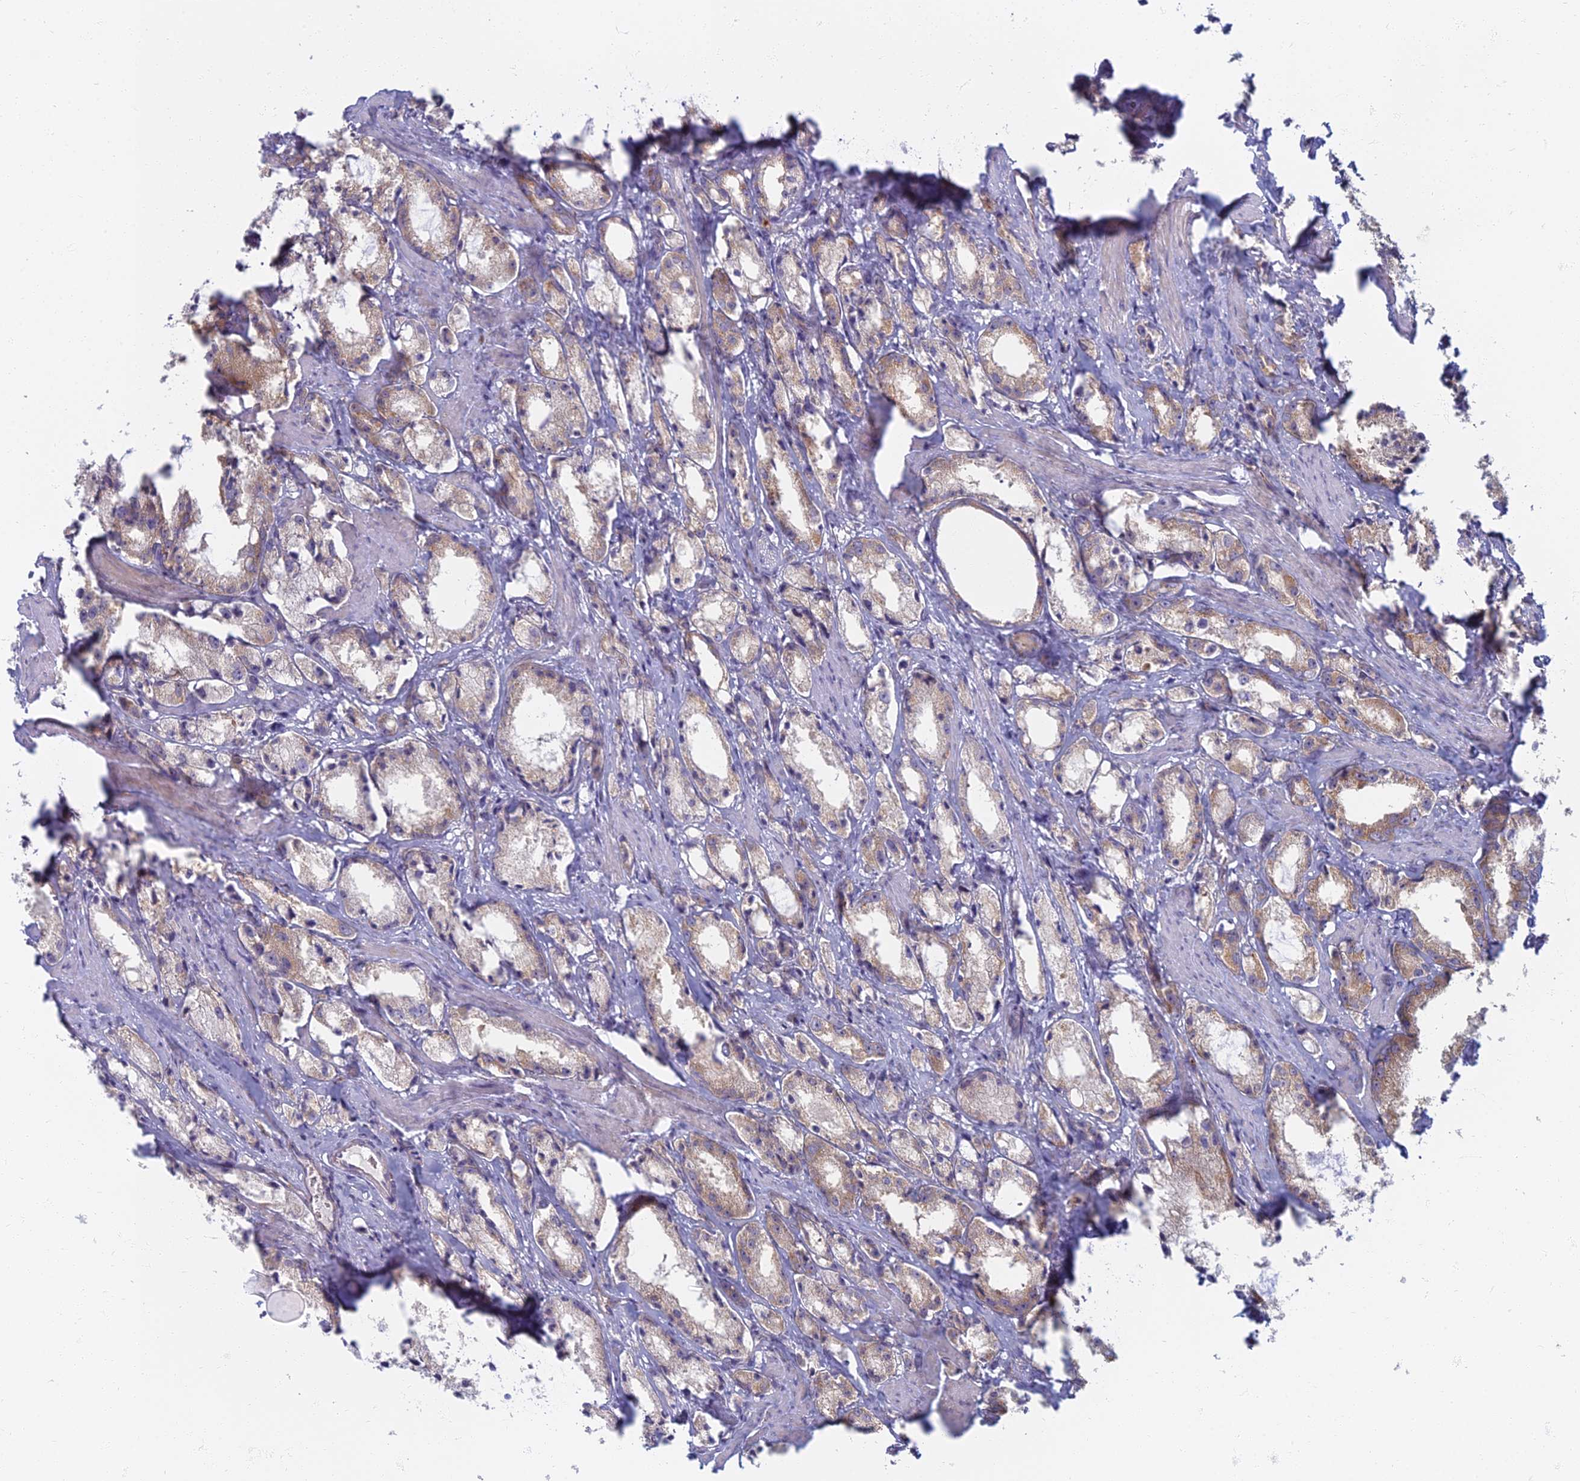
{"staining": {"intensity": "moderate", "quantity": "<25%", "location": "cytoplasmic/membranous"}, "tissue": "prostate cancer", "cell_type": "Tumor cells", "image_type": "cancer", "snomed": [{"axis": "morphology", "description": "Adenocarcinoma, High grade"}, {"axis": "topography", "description": "Prostate"}], "caption": "Immunohistochemical staining of human prostate cancer (adenocarcinoma (high-grade)) shows low levels of moderate cytoplasmic/membranous protein expression in approximately <25% of tumor cells.", "gene": "PROX2", "patient": {"sex": "male", "age": 66}}